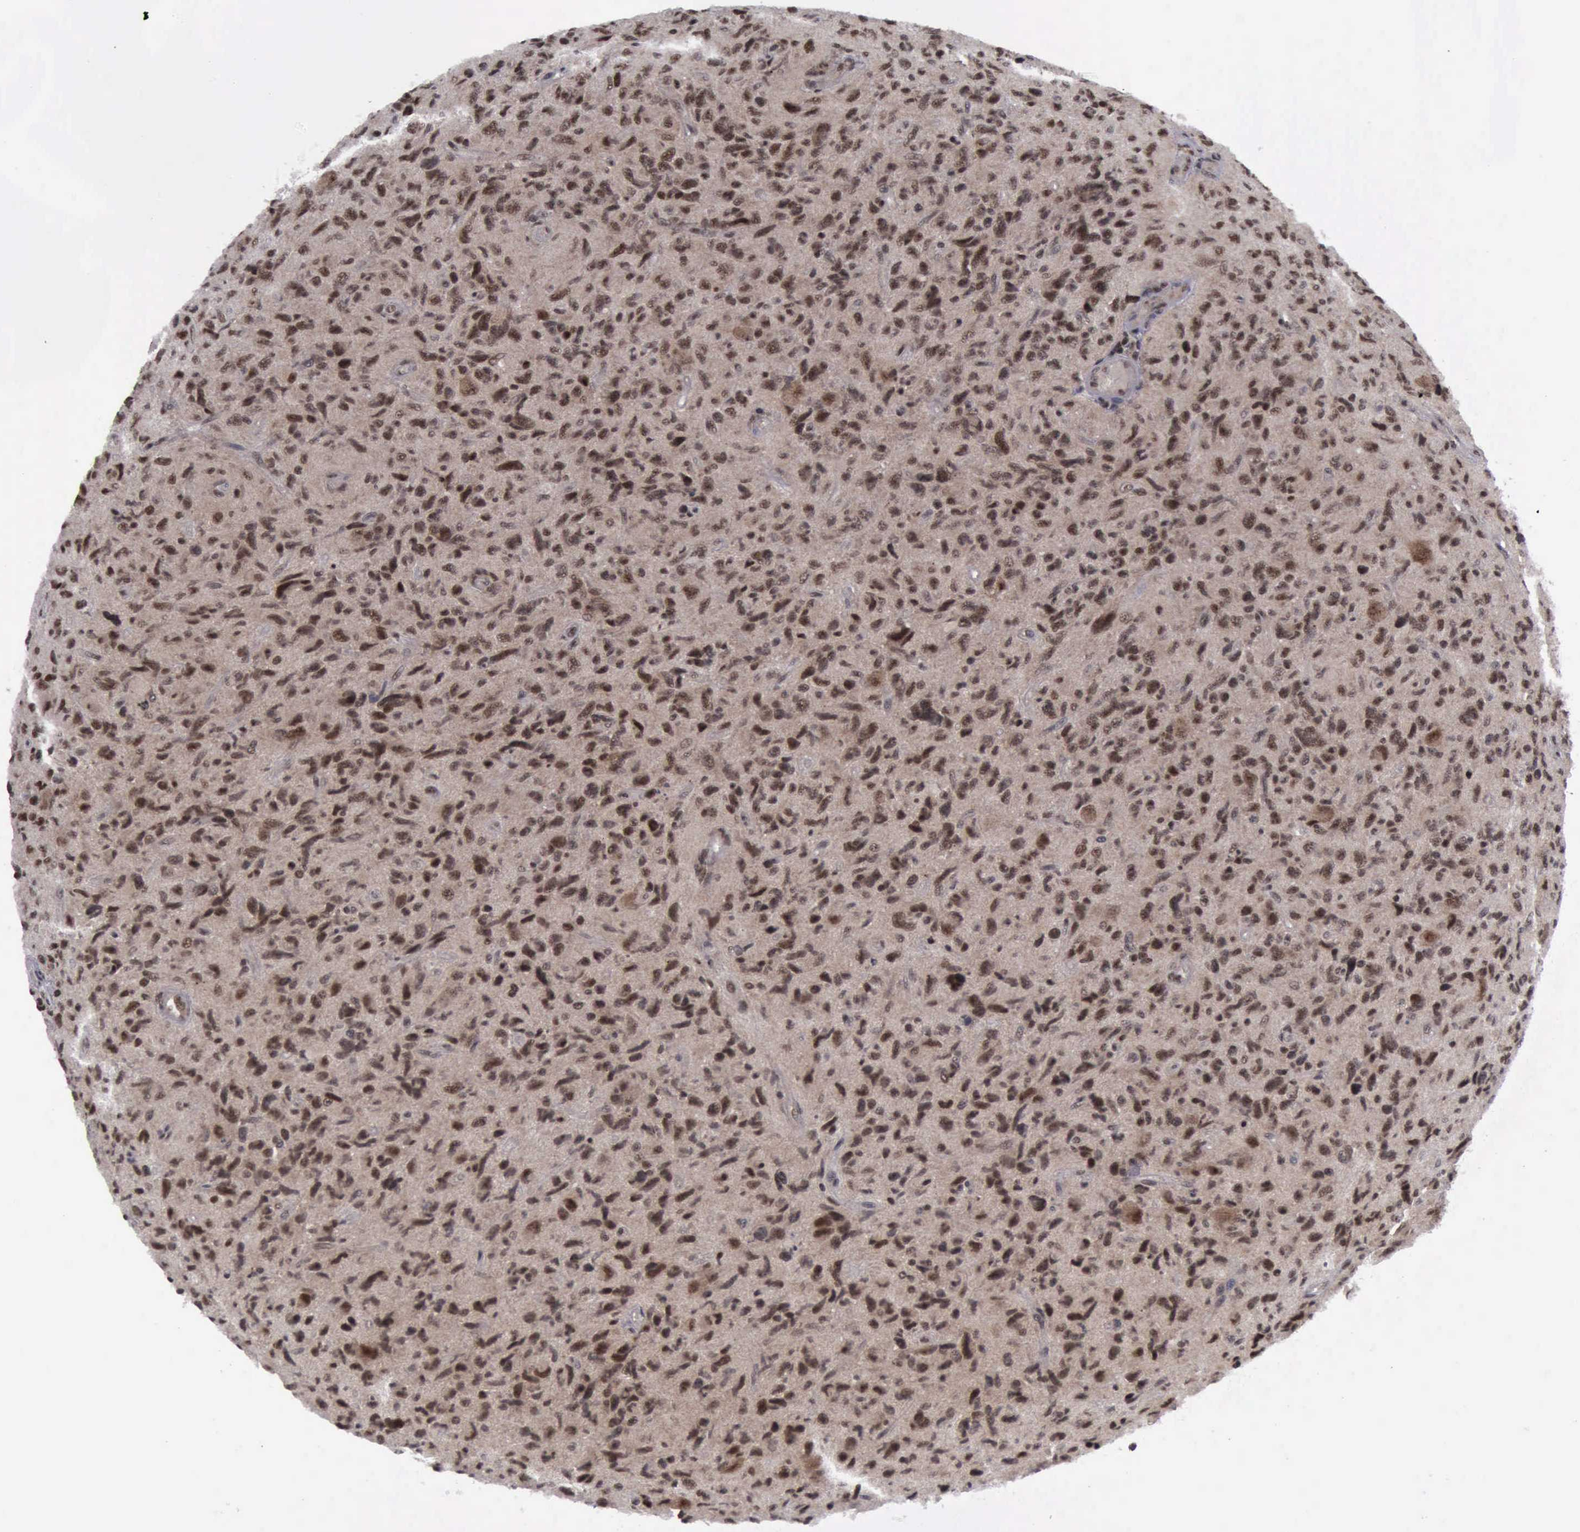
{"staining": {"intensity": "strong", "quantity": ">75%", "location": "cytoplasmic/membranous,nuclear"}, "tissue": "glioma", "cell_type": "Tumor cells", "image_type": "cancer", "snomed": [{"axis": "morphology", "description": "Glioma, malignant, High grade"}, {"axis": "topography", "description": "Brain"}], "caption": "Glioma tissue reveals strong cytoplasmic/membranous and nuclear expression in about >75% of tumor cells, visualized by immunohistochemistry. The protein of interest is shown in brown color, while the nuclei are stained blue.", "gene": "ATM", "patient": {"sex": "female", "age": 60}}